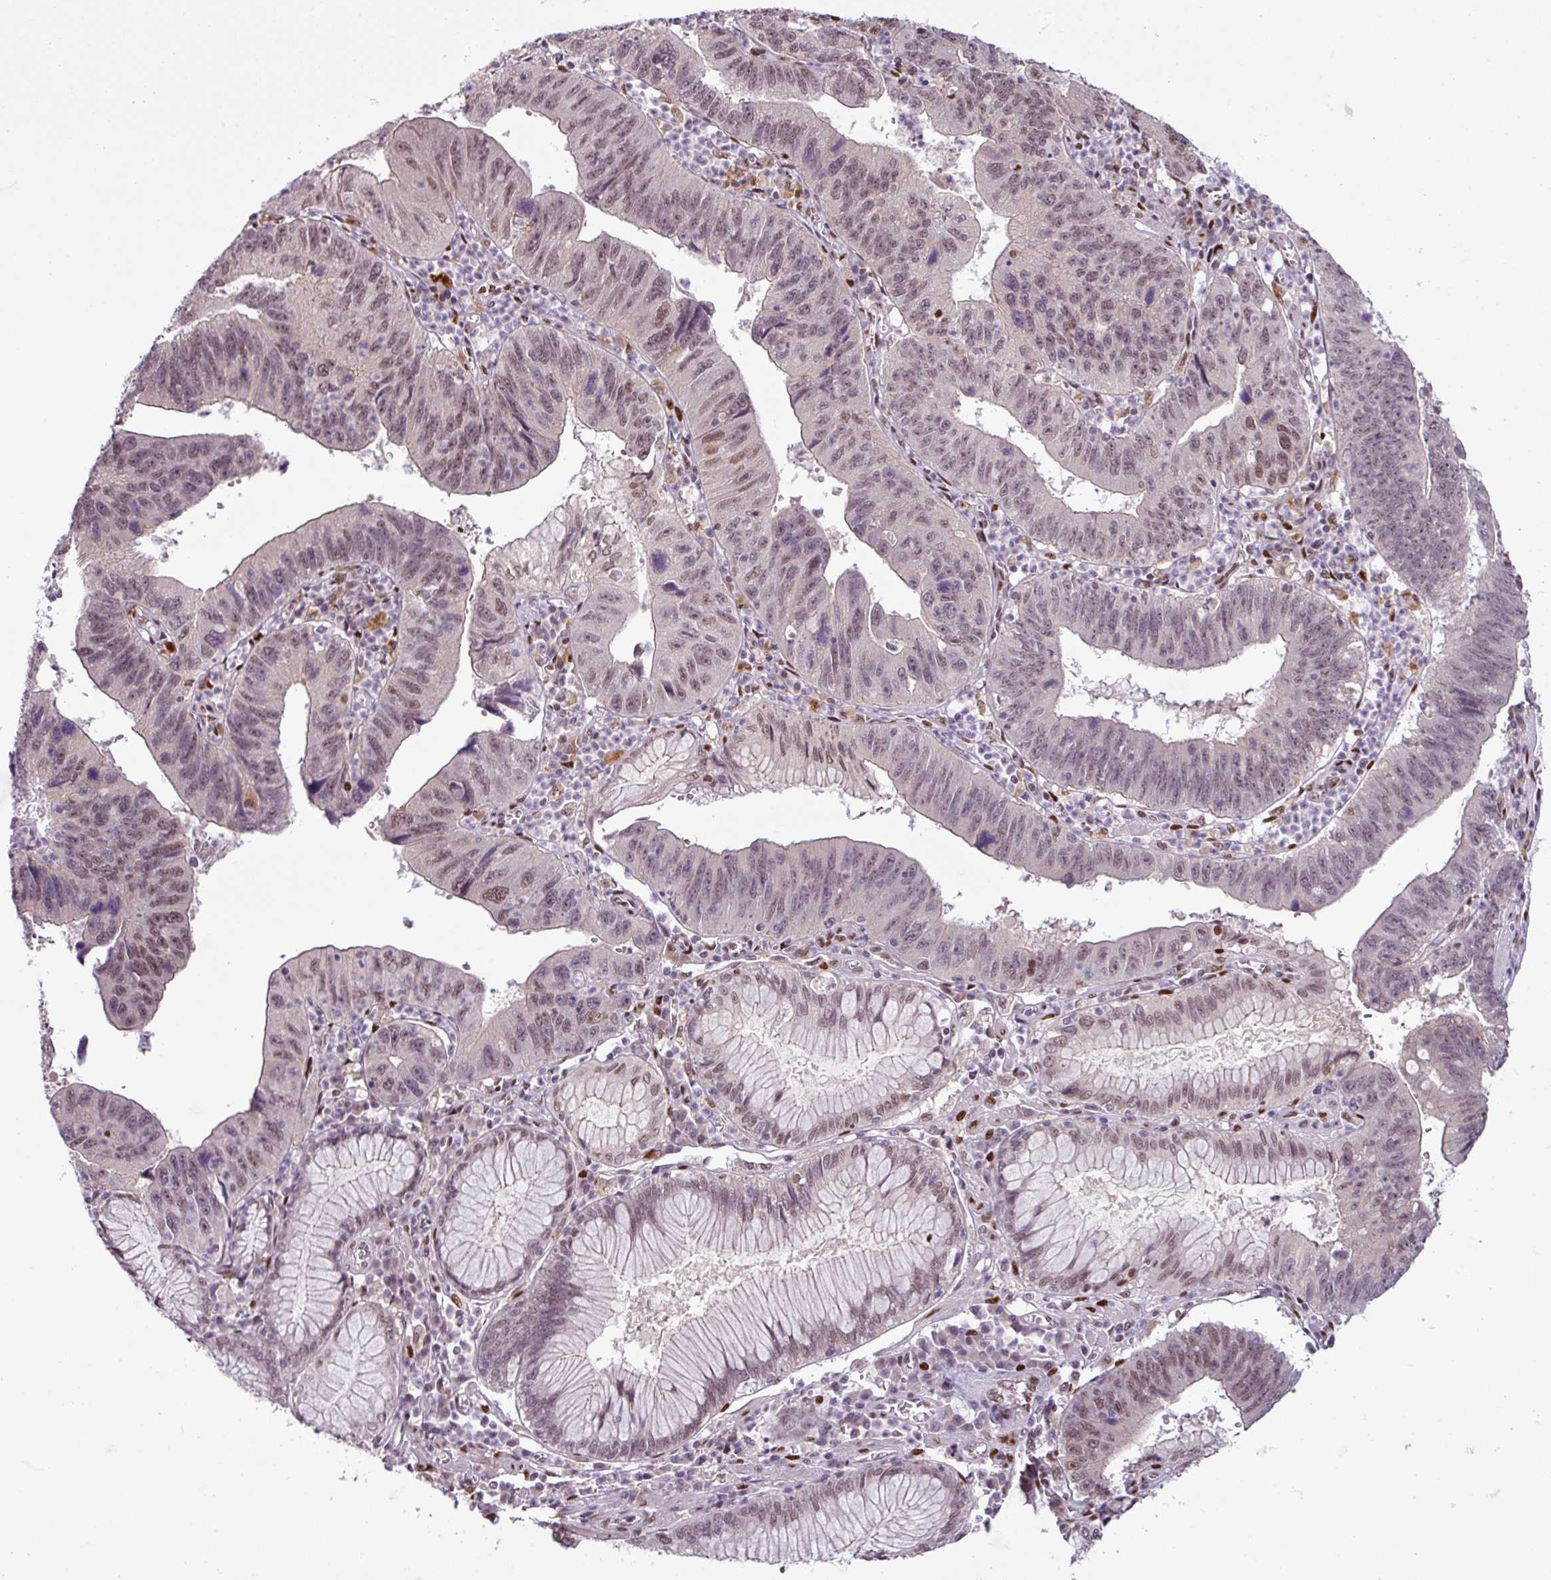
{"staining": {"intensity": "moderate", "quantity": "25%-75%", "location": "nuclear"}, "tissue": "stomach cancer", "cell_type": "Tumor cells", "image_type": "cancer", "snomed": [{"axis": "morphology", "description": "Adenocarcinoma, NOS"}, {"axis": "topography", "description": "Stomach"}], "caption": "Tumor cells demonstrate medium levels of moderate nuclear expression in approximately 25%-75% of cells in human adenocarcinoma (stomach).", "gene": "IRF2BPL", "patient": {"sex": "male", "age": 59}}